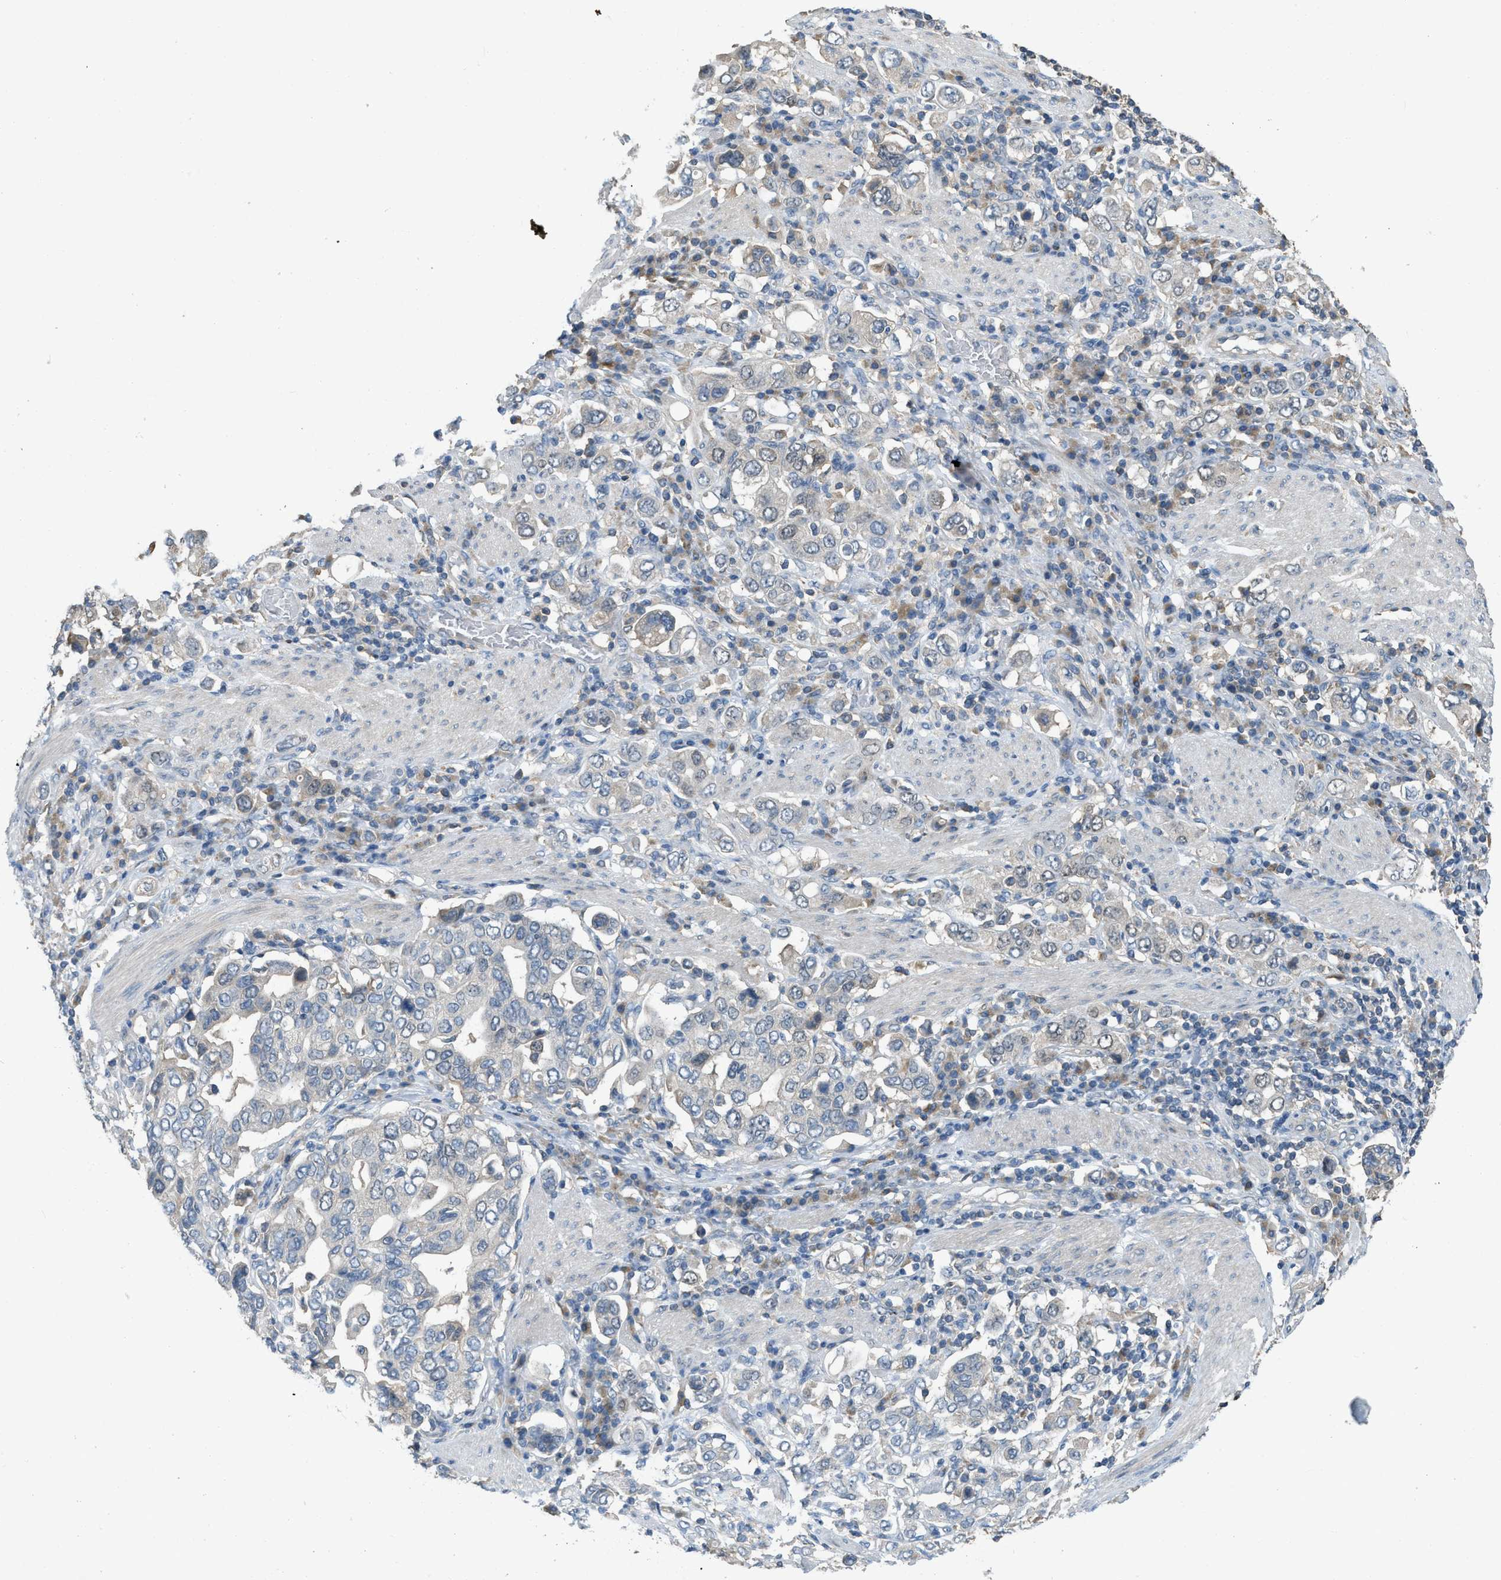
{"staining": {"intensity": "negative", "quantity": "none", "location": "none"}, "tissue": "stomach cancer", "cell_type": "Tumor cells", "image_type": "cancer", "snomed": [{"axis": "morphology", "description": "Adenocarcinoma, NOS"}, {"axis": "topography", "description": "Stomach, upper"}], "caption": "This is a micrograph of IHC staining of stomach adenocarcinoma, which shows no staining in tumor cells.", "gene": "MIS18A", "patient": {"sex": "male", "age": 62}}